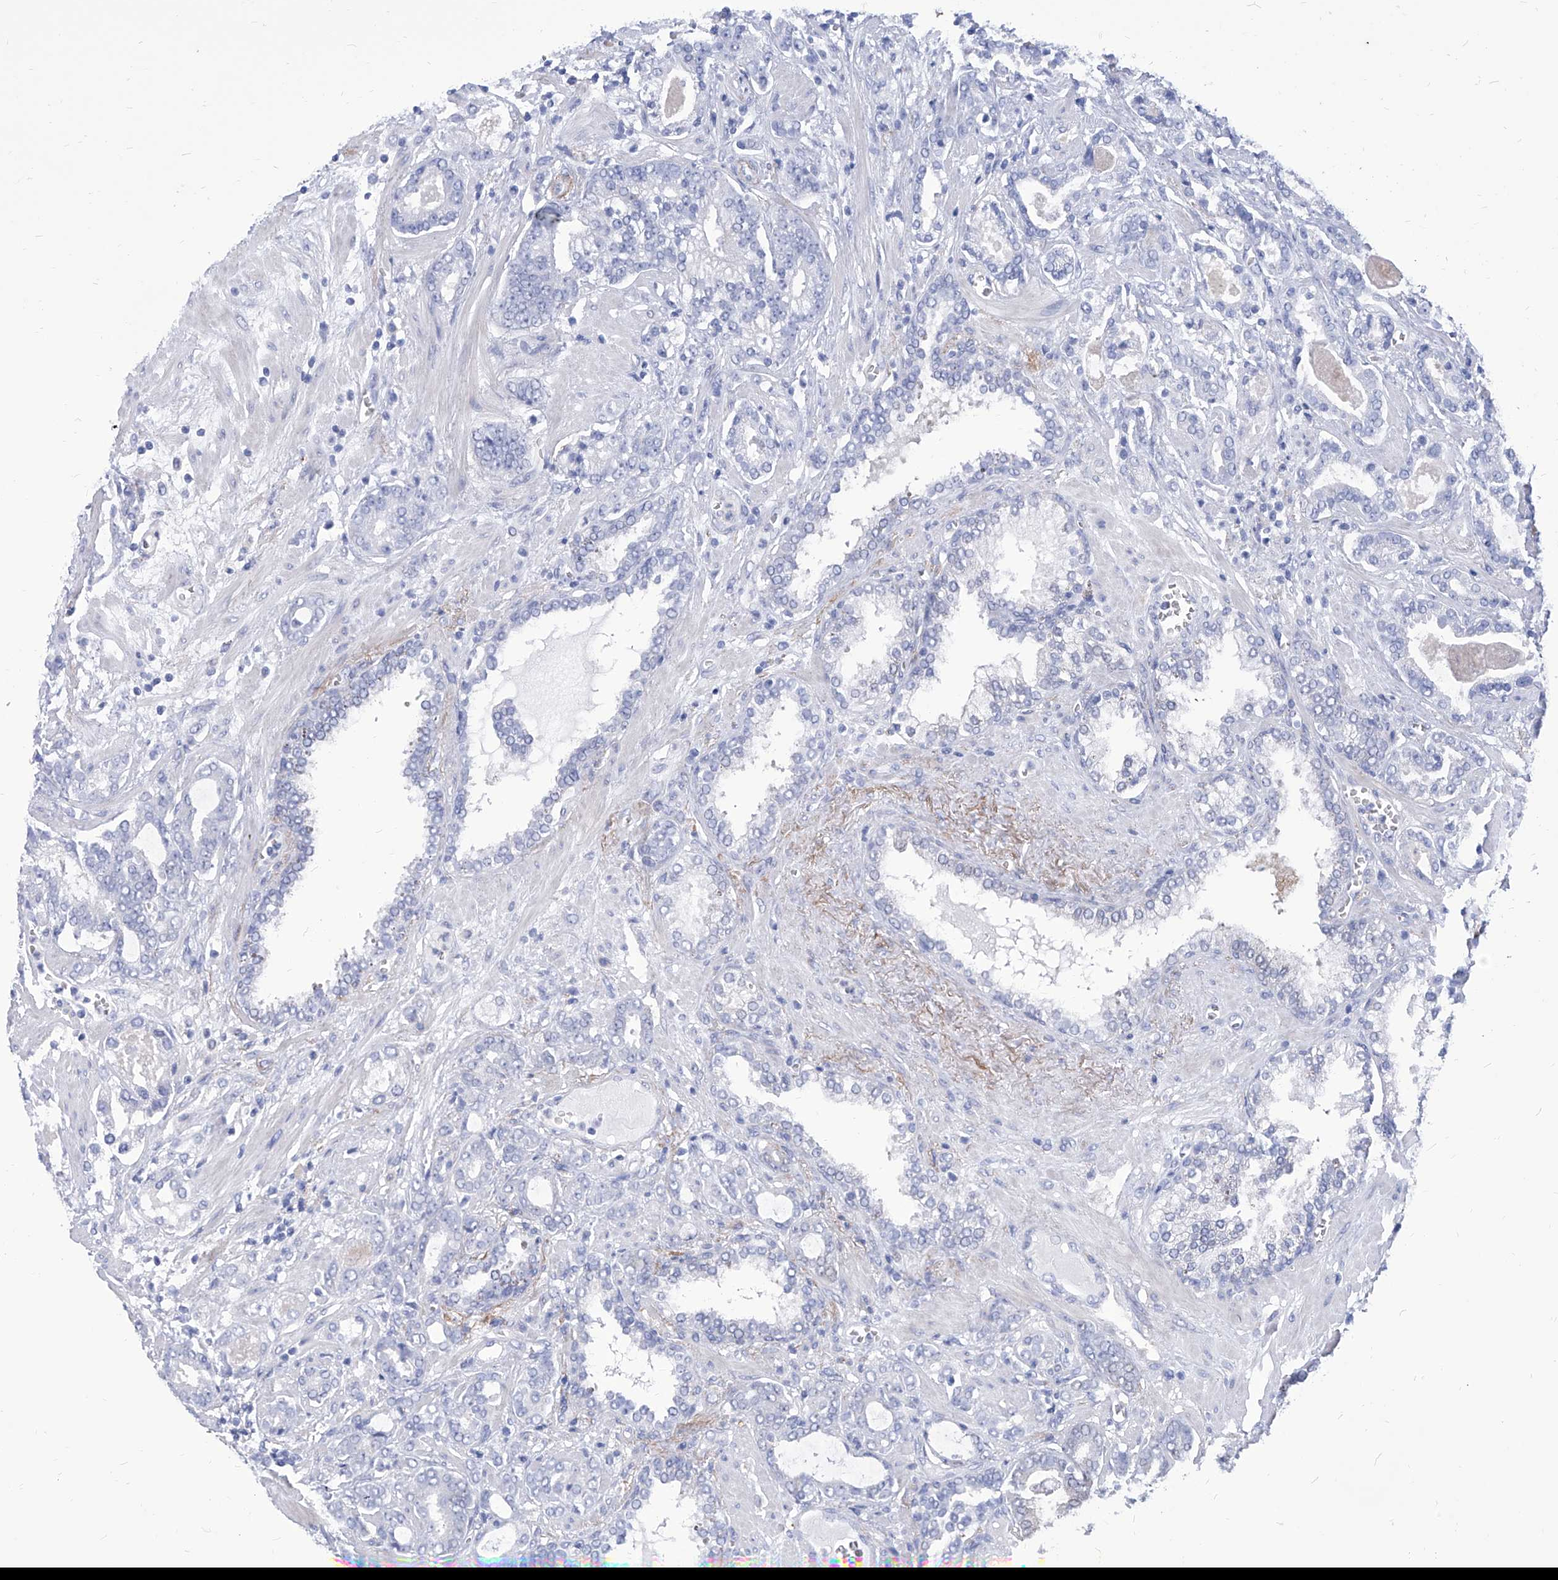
{"staining": {"intensity": "negative", "quantity": "none", "location": "none"}, "tissue": "prostate cancer", "cell_type": "Tumor cells", "image_type": "cancer", "snomed": [{"axis": "morphology", "description": "Adenocarcinoma, High grade"}, {"axis": "topography", "description": "Prostate and seminal vesicle, NOS"}], "caption": "Immunohistochemistry histopathology image of human prostate cancer stained for a protein (brown), which shows no expression in tumor cells.", "gene": "SMS", "patient": {"sex": "male", "age": 67}}